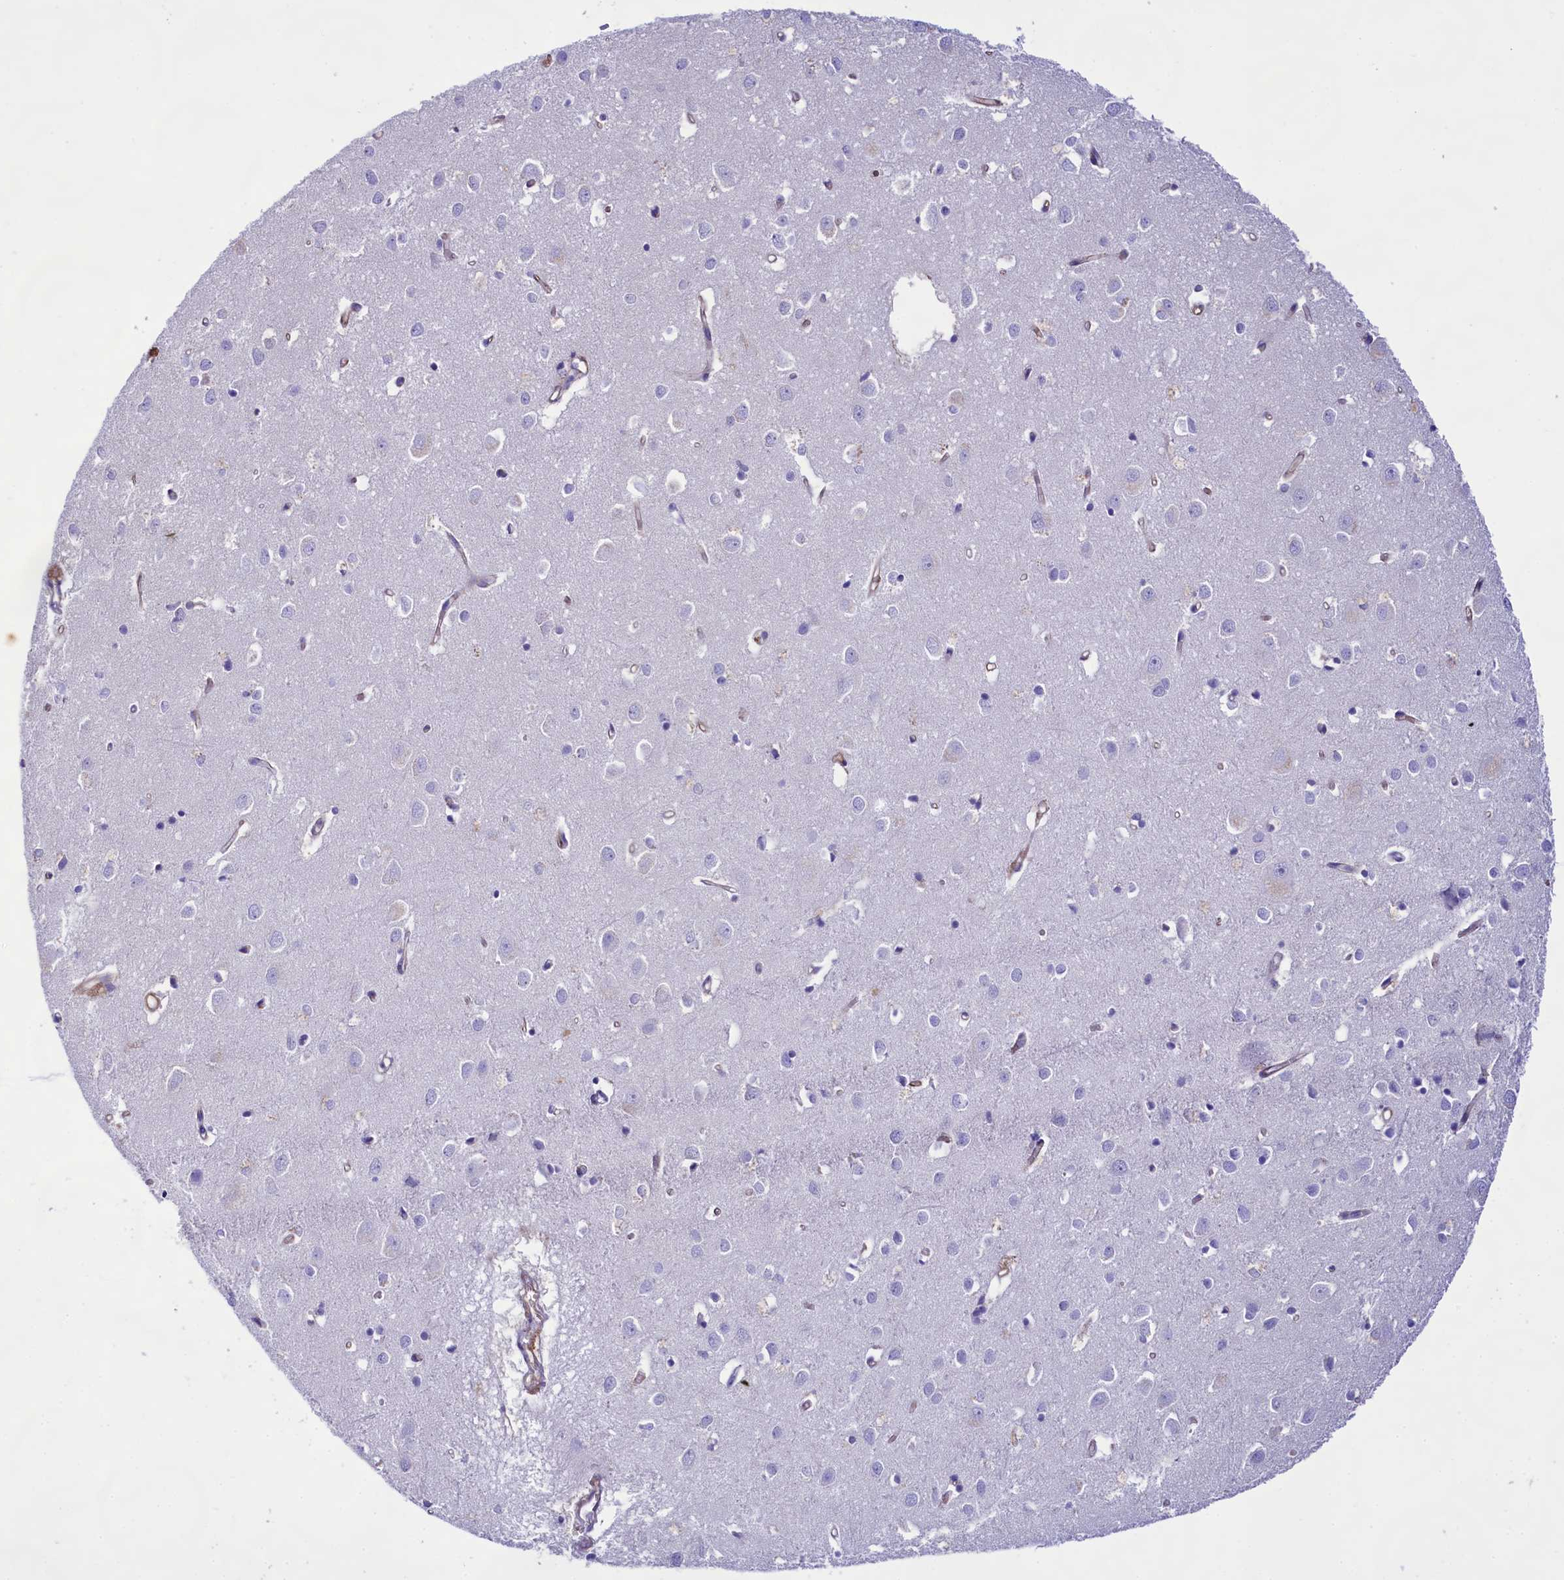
{"staining": {"intensity": "moderate", "quantity": "25%-75%", "location": "cytoplasmic/membranous"}, "tissue": "cerebral cortex", "cell_type": "Endothelial cells", "image_type": "normal", "snomed": [{"axis": "morphology", "description": "Normal tissue, NOS"}, {"axis": "topography", "description": "Cerebral cortex"}], "caption": "A brown stain highlights moderate cytoplasmic/membranous positivity of a protein in endothelial cells of benign human cerebral cortex. The staining was performed using DAB (3,3'-diaminobenzidine) to visualize the protein expression in brown, while the nuclei were stained in blue with hematoxylin (Magnification: 20x).", "gene": "CD99", "patient": {"sex": "female", "age": 64}}